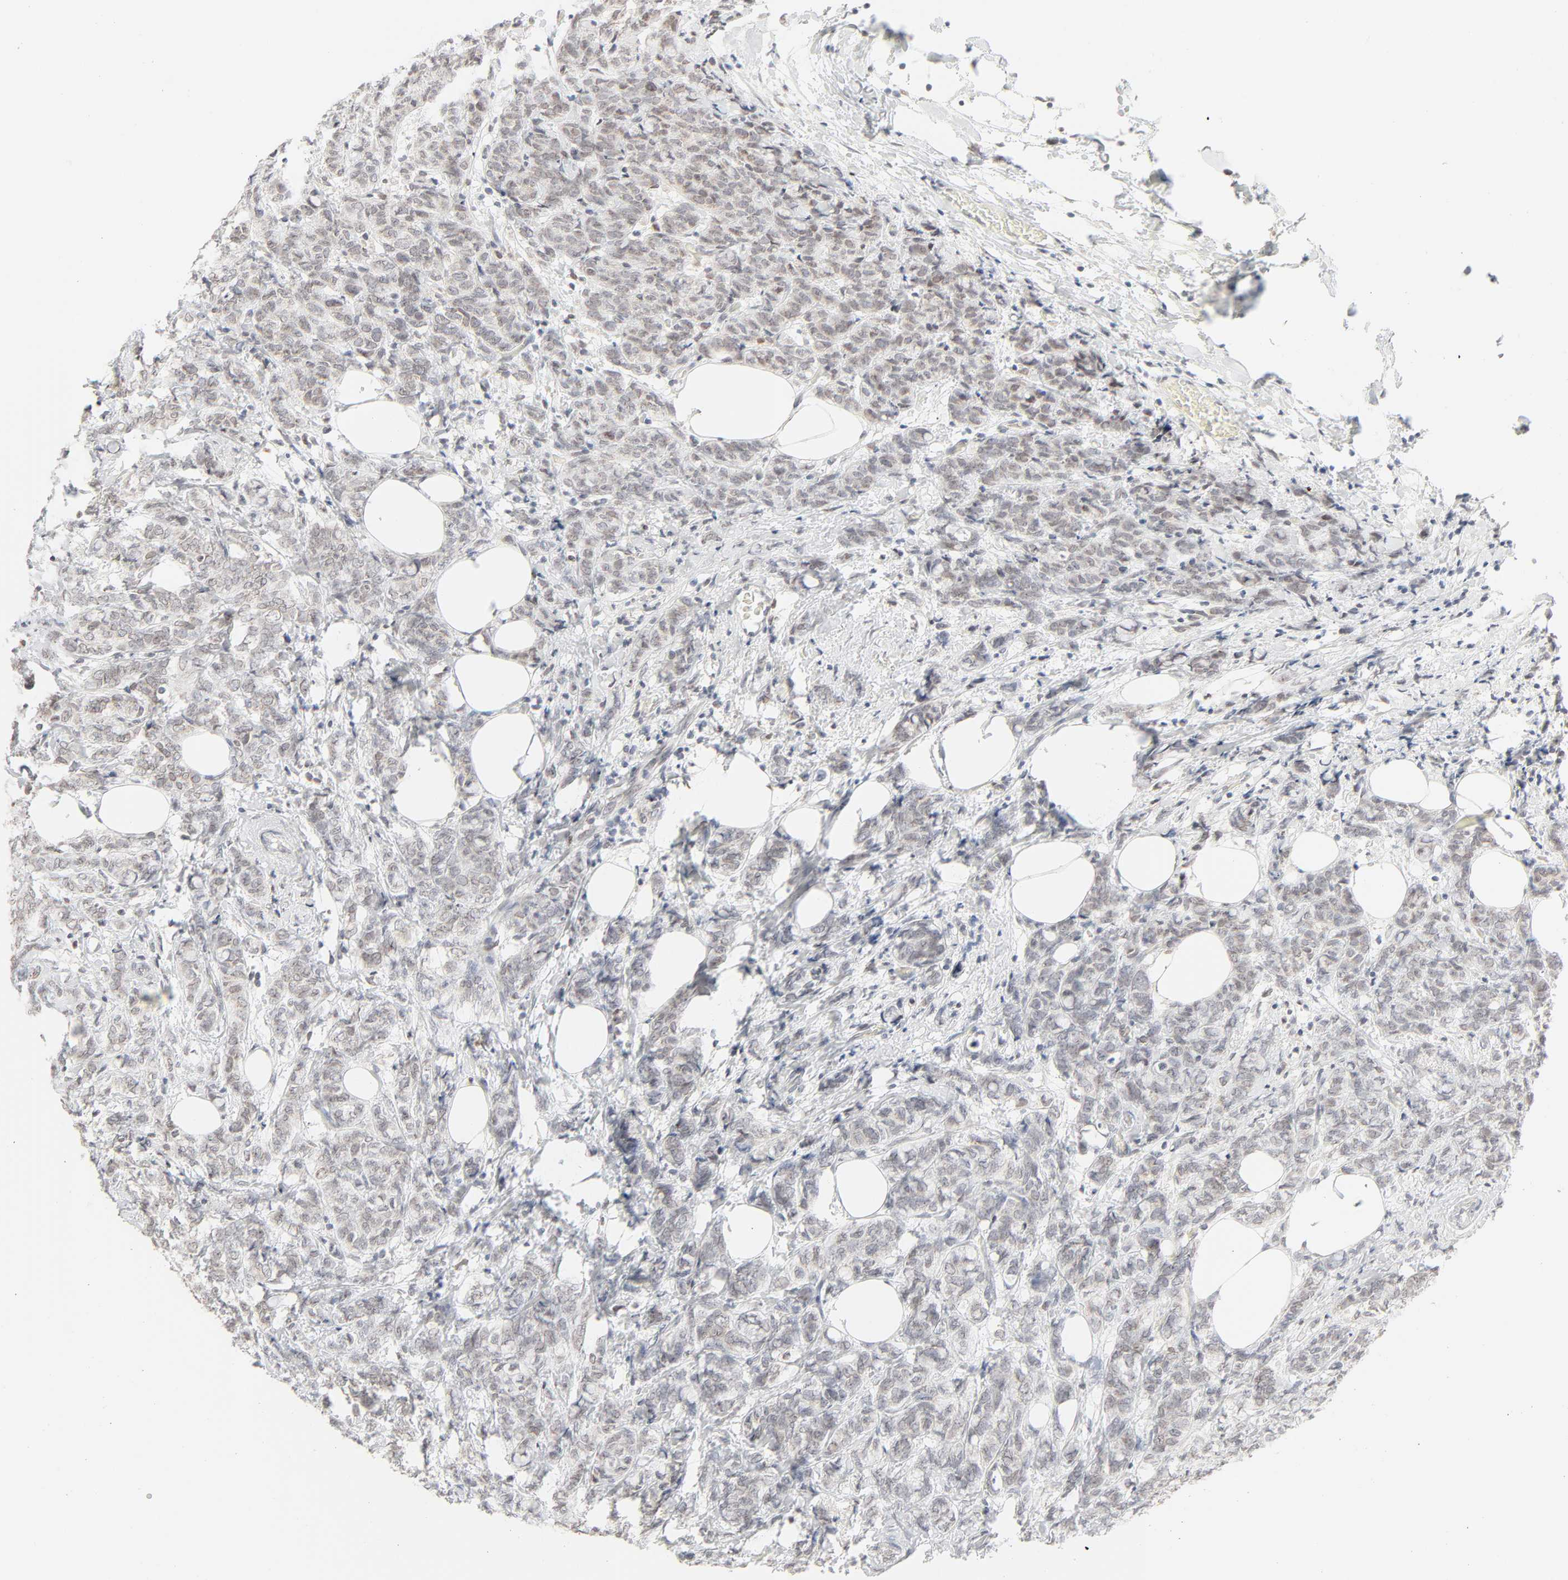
{"staining": {"intensity": "weak", "quantity": "25%-75%", "location": "cytoplasmic/membranous,nuclear"}, "tissue": "breast cancer", "cell_type": "Tumor cells", "image_type": "cancer", "snomed": [{"axis": "morphology", "description": "Lobular carcinoma"}, {"axis": "topography", "description": "Breast"}], "caption": "High-power microscopy captured an immunohistochemistry (IHC) image of breast cancer (lobular carcinoma), revealing weak cytoplasmic/membranous and nuclear expression in approximately 25%-75% of tumor cells. (brown staining indicates protein expression, while blue staining denotes nuclei).", "gene": "MAD1L1", "patient": {"sex": "female", "age": 60}}